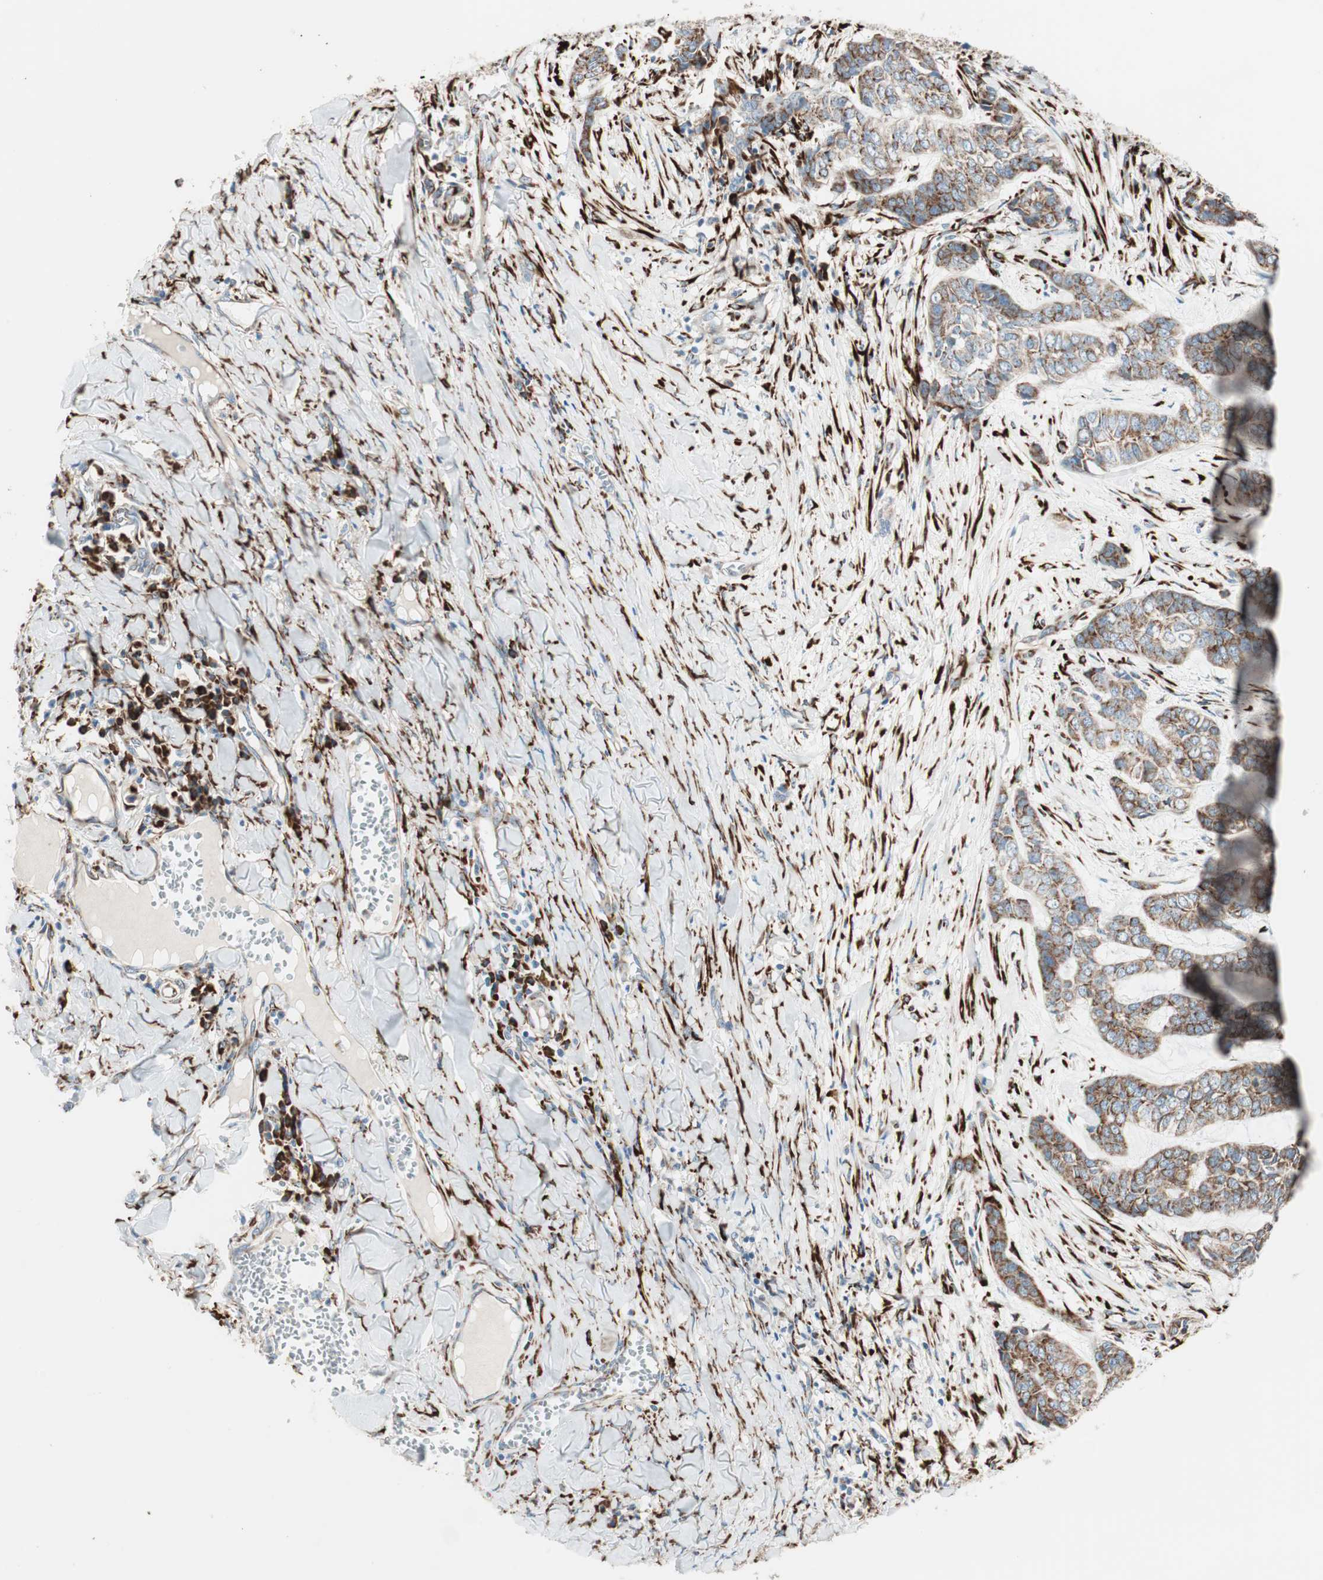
{"staining": {"intensity": "moderate", "quantity": ">75%", "location": "cytoplasmic/membranous"}, "tissue": "skin cancer", "cell_type": "Tumor cells", "image_type": "cancer", "snomed": [{"axis": "morphology", "description": "Basal cell carcinoma"}, {"axis": "topography", "description": "Skin"}], "caption": "Brown immunohistochemical staining in skin cancer (basal cell carcinoma) exhibits moderate cytoplasmic/membranous staining in approximately >75% of tumor cells. The protein of interest is shown in brown color, while the nuclei are stained blue.", "gene": "P4HTM", "patient": {"sex": "female", "age": 64}}